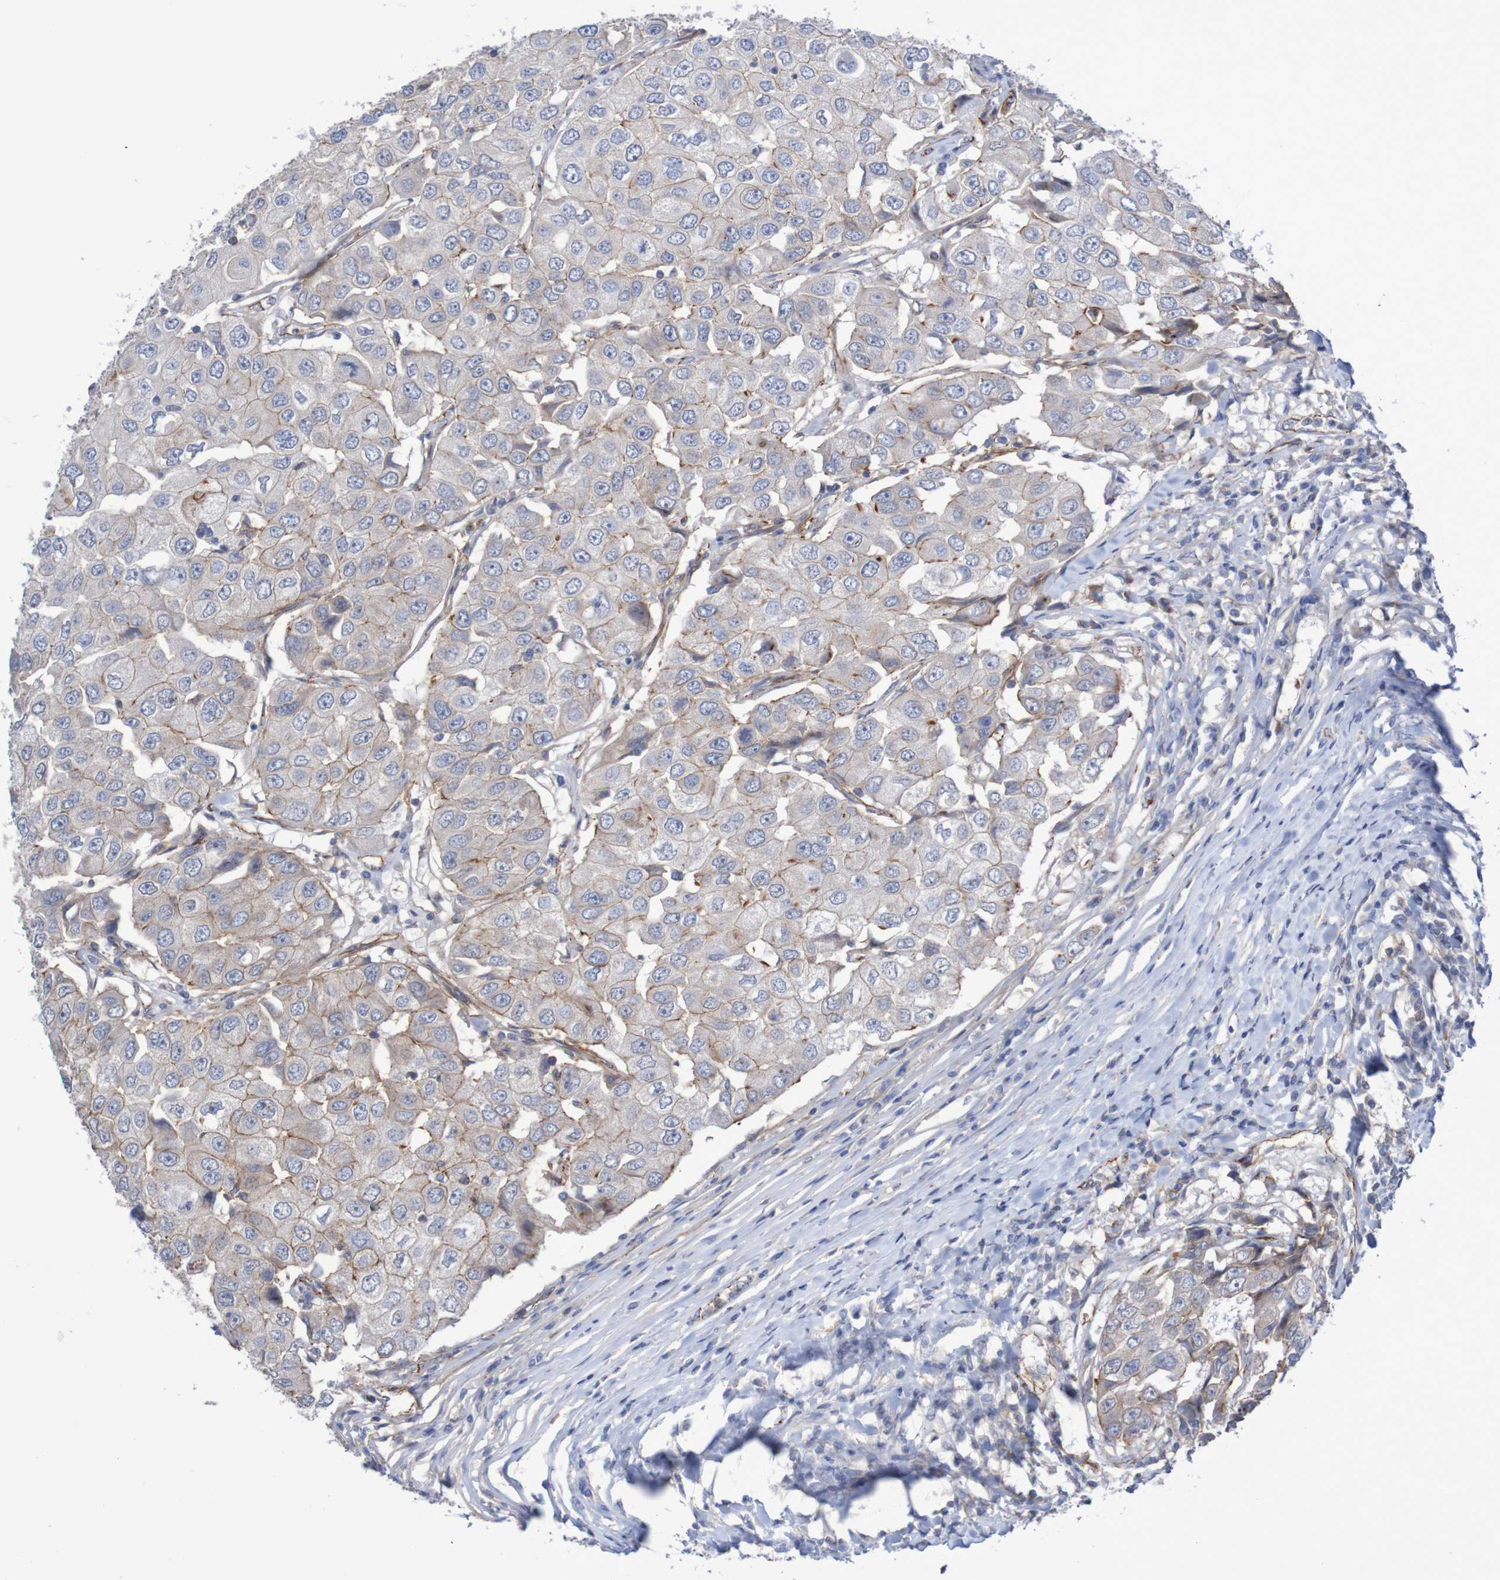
{"staining": {"intensity": "moderate", "quantity": "<25%", "location": "cytoplasmic/membranous"}, "tissue": "breast cancer", "cell_type": "Tumor cells", "image_type": "cancer", "snomed": [{"axis": "morphology", "description": "Duct carcinoma"}, {"axis": "topography", "description": "Breast"}], "caption": "Breast infiltrating ductal carcinoma stained with DAB immunohistochemistry exhibits low levels of moderate cytoplasmic/membranous expression in about <25% of tumor cells. (Brightfield microscopy of DAB IHC at high magnification).", "gene": "NECTIN2", "patient": {"sex": "female", "age": 27}}